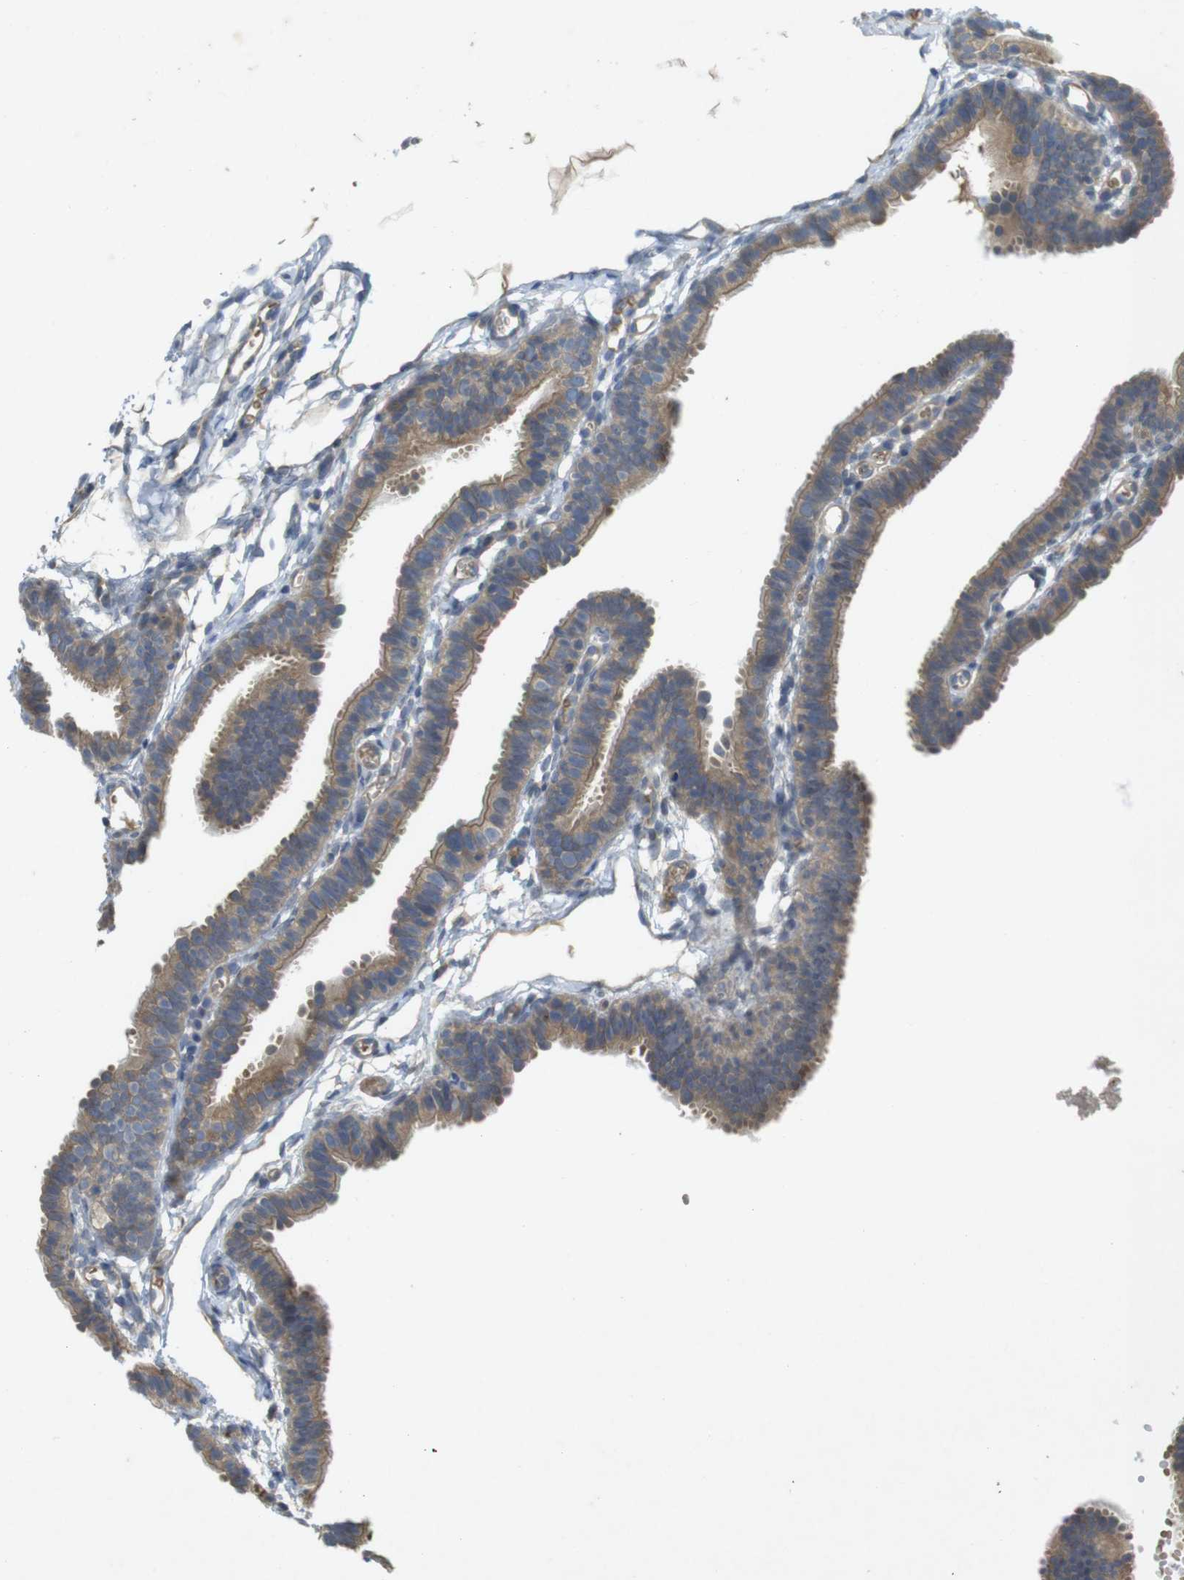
{"staining": {"intensity": "moderate", "quantity": ">75%", "location": "cytoplasmic/membranous"}, "tissue": "fallopian tube", "cell_type": "Glandular cells", "image_type": "normal", "snomed": [{"axis": "morphology", "description": "Normal tissue, NOS"}, {"axis": "topography", "description": "Fallopian tube"}, {"axis": "topography", "description": "Placenta"}], "caption": "Immunohistochemical staining of normal human fallopian tube reveals >75% levels of moderate cytoplasmic/membranous protein expression in about >75% of glandular cells.", "gene": "CLTC", "patient": {"sex": "female", "age": 34}}